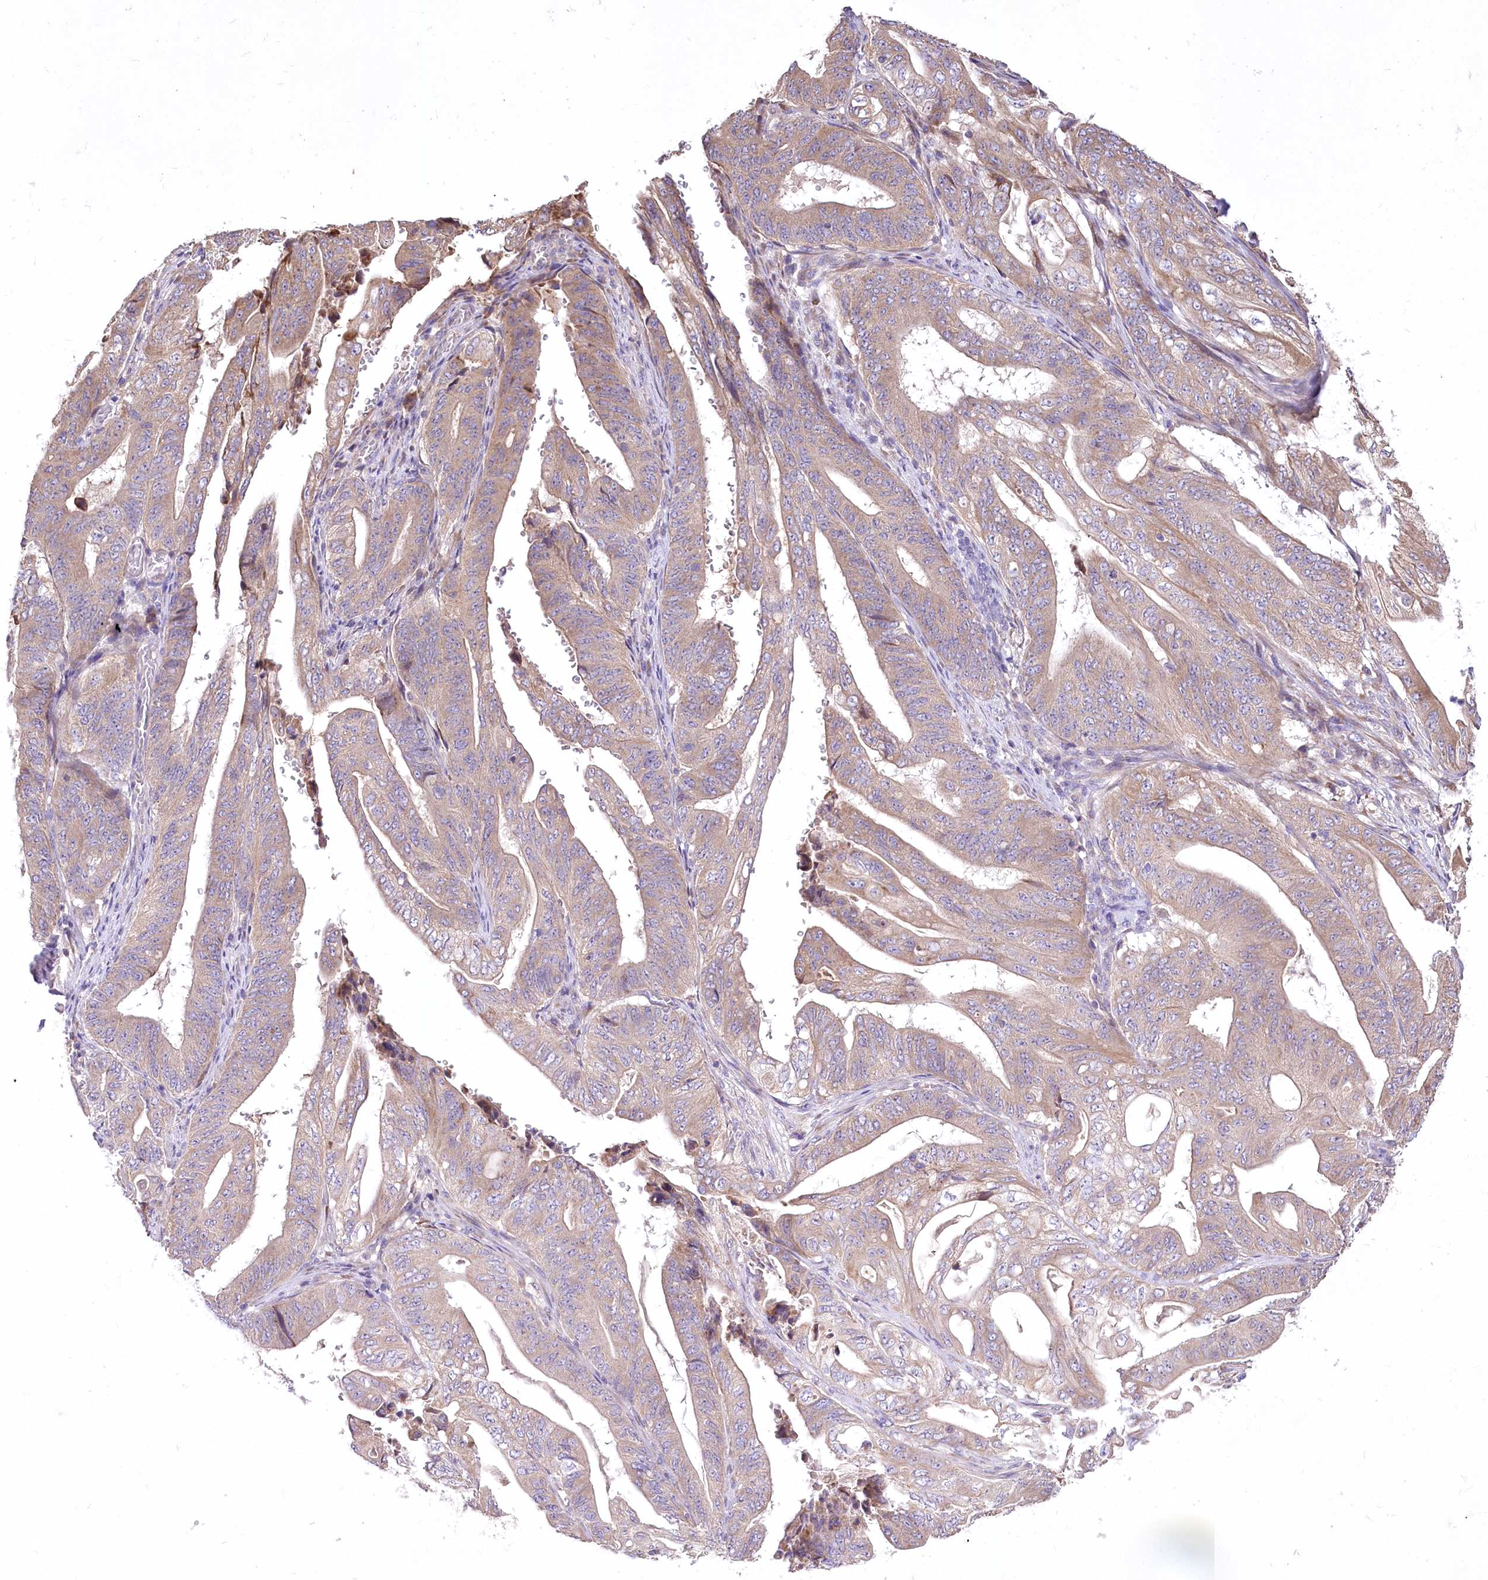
{"staining": {"intensity": "weak", "quantity": "25%-75%", "location": "cytoplasmic/membranous"}, "tissue": "stomach cancer", "cell_type": "Tumor cells", "image_type": "cancer", "snomed": [{"axis": "morphology", "description": "Adenocarcinoma, NOS"}, {"axis": "topography", "description": "Stomach"}], "caption": "Protein staining shows weak cytoplasmic/membranous staining in about 25%-75% of tumor cells in adenocarcinoma (stomach).", "gene": "PBLD", "patient": {"sex": "female", "age": 73}}